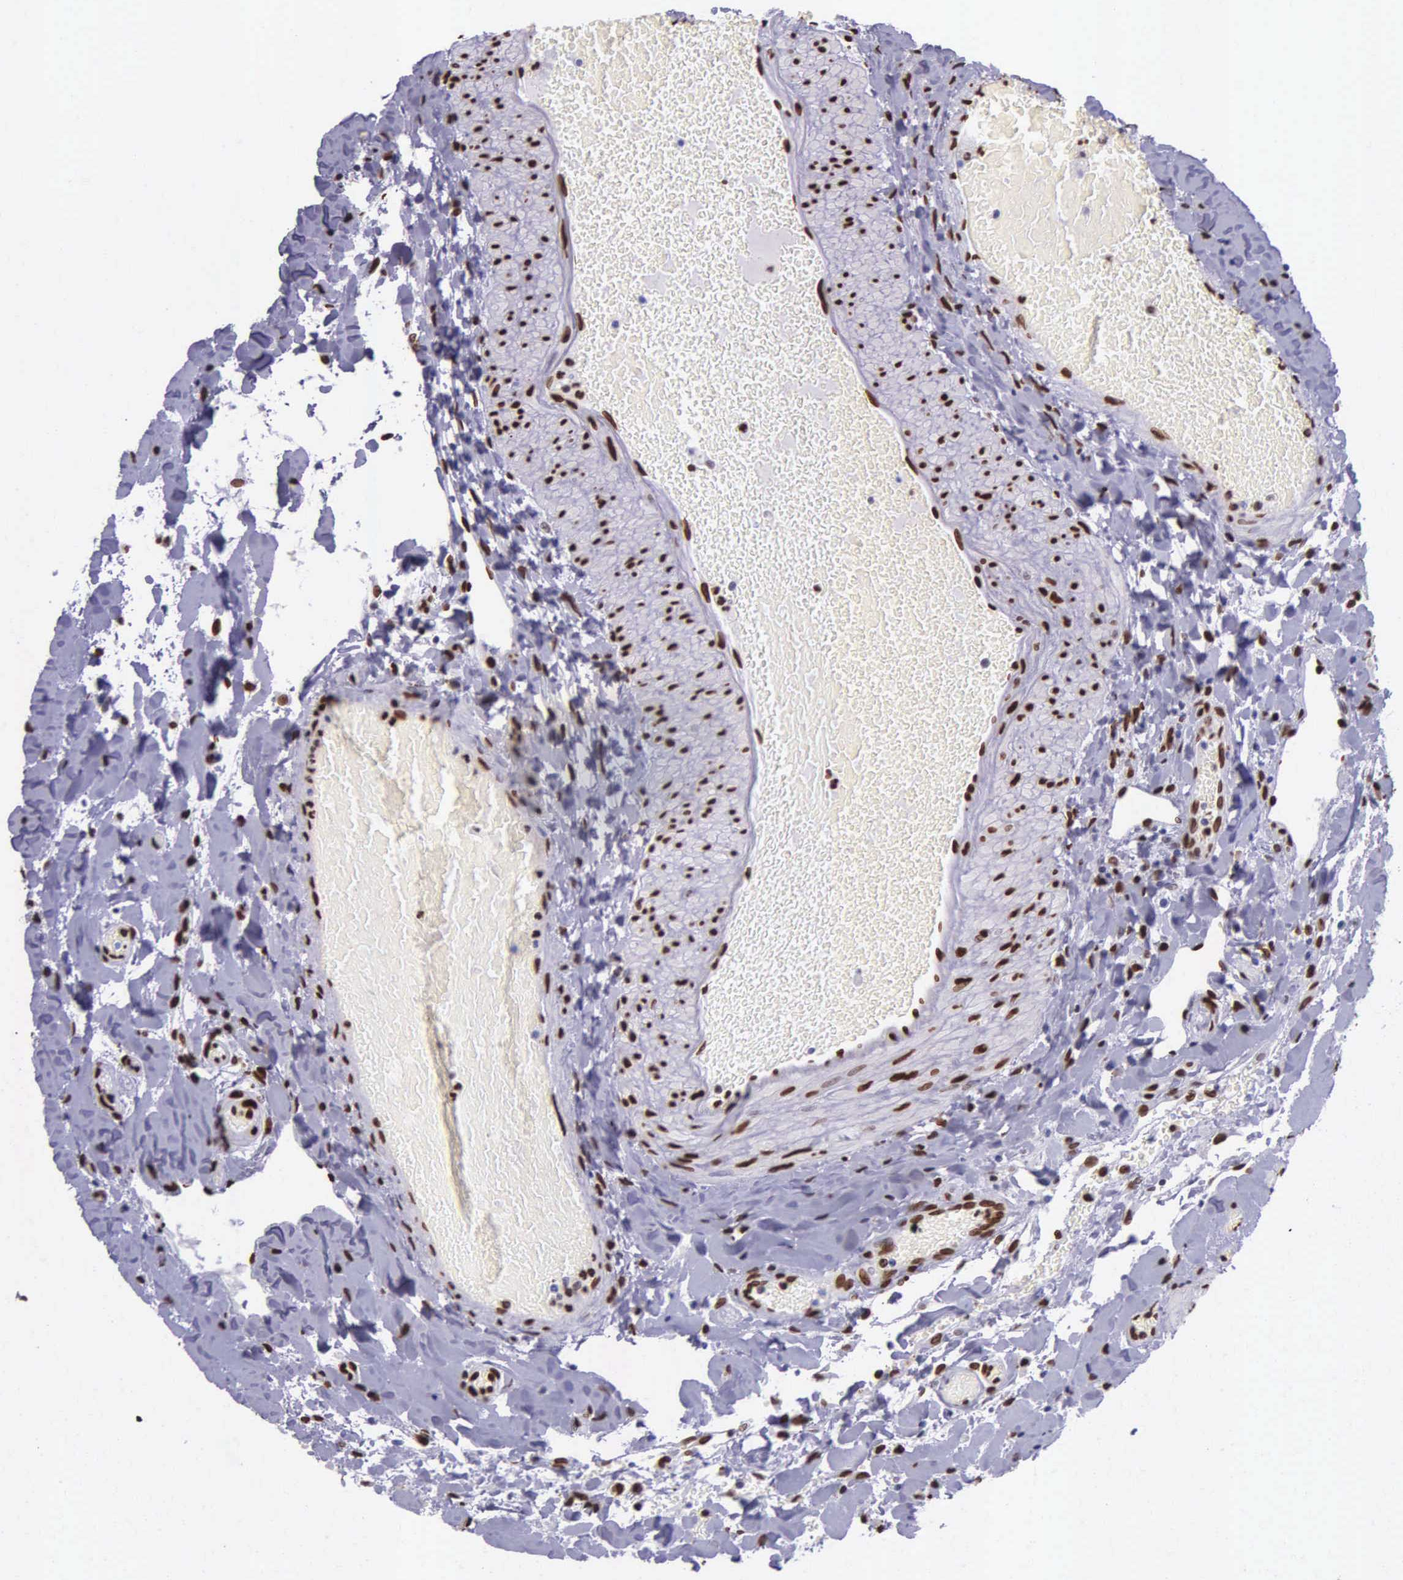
{"staining": {"intensity": "strong", "quantity": ">75%", "location": "nuclear"}, "tissue": "gallbladder", "cell_type": "Glandular cells", "image_type": "normal", "snomed": [{"axis": "morphology", "description": "Normal tissue, NOS"}, {"axis": "topography", "description": "Gallbladder"}], "caption": "Immunohistochemistry (IHC) photomicrograph of benign gallbladder: human gallbladder stained using IHC shows high levels of strong protein expression localized specifically in the nuclear of glandular cells, appearing as a nuclear brown color.", "gene": "H1", "patient": {"sex": "male", "age": 59}}